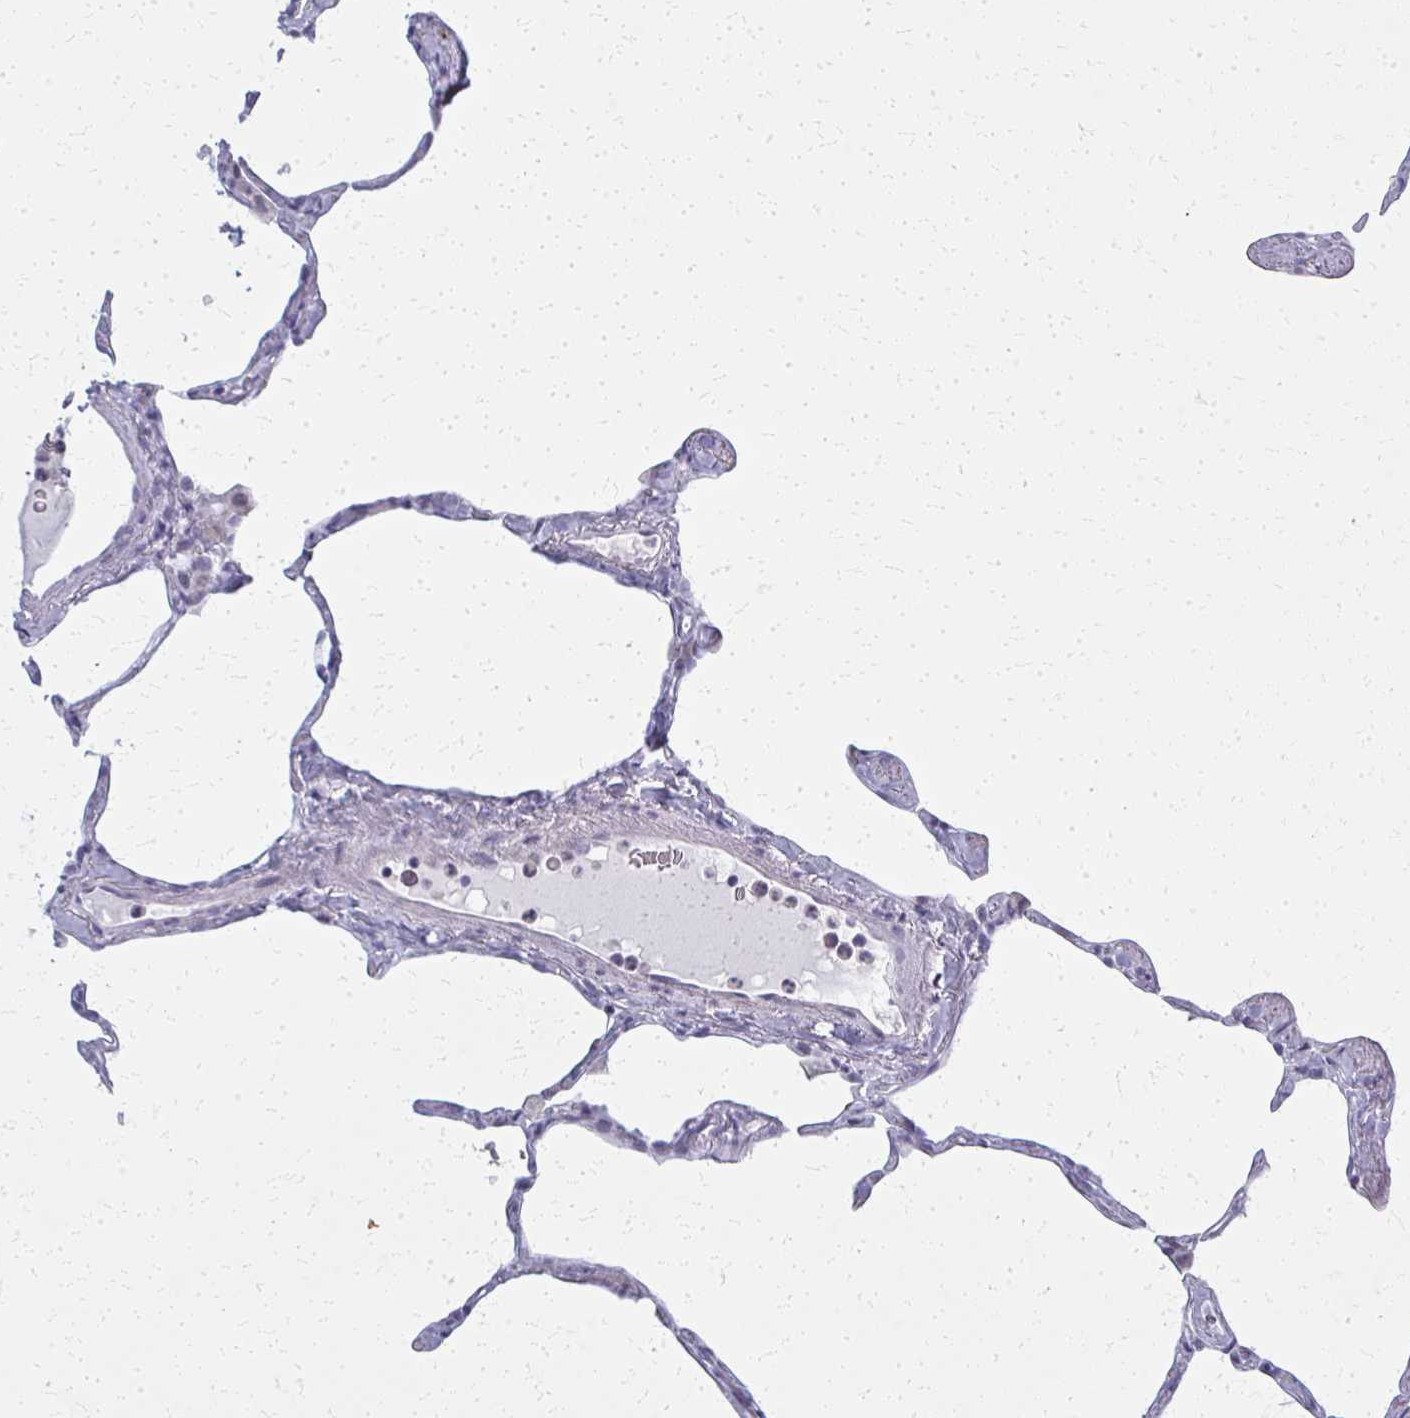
{"staining": {"intensity": "negative", "quantity": "none", "location": "none"}, "tissue": "lung", "cell_type": "Alveolar cells", "image_type": "normal", "snomed": [{"axis": "morphology", "description": "Normal tissue, NOS"}, {"axis": "topography", "description": "Lung"}], "caption": "This is a image of immunohistochemistry staining of normal lung, which shows no staining in alveolar cells.", "gene": "CASQ2", "patient": {"sex": "male", "age": 65}}